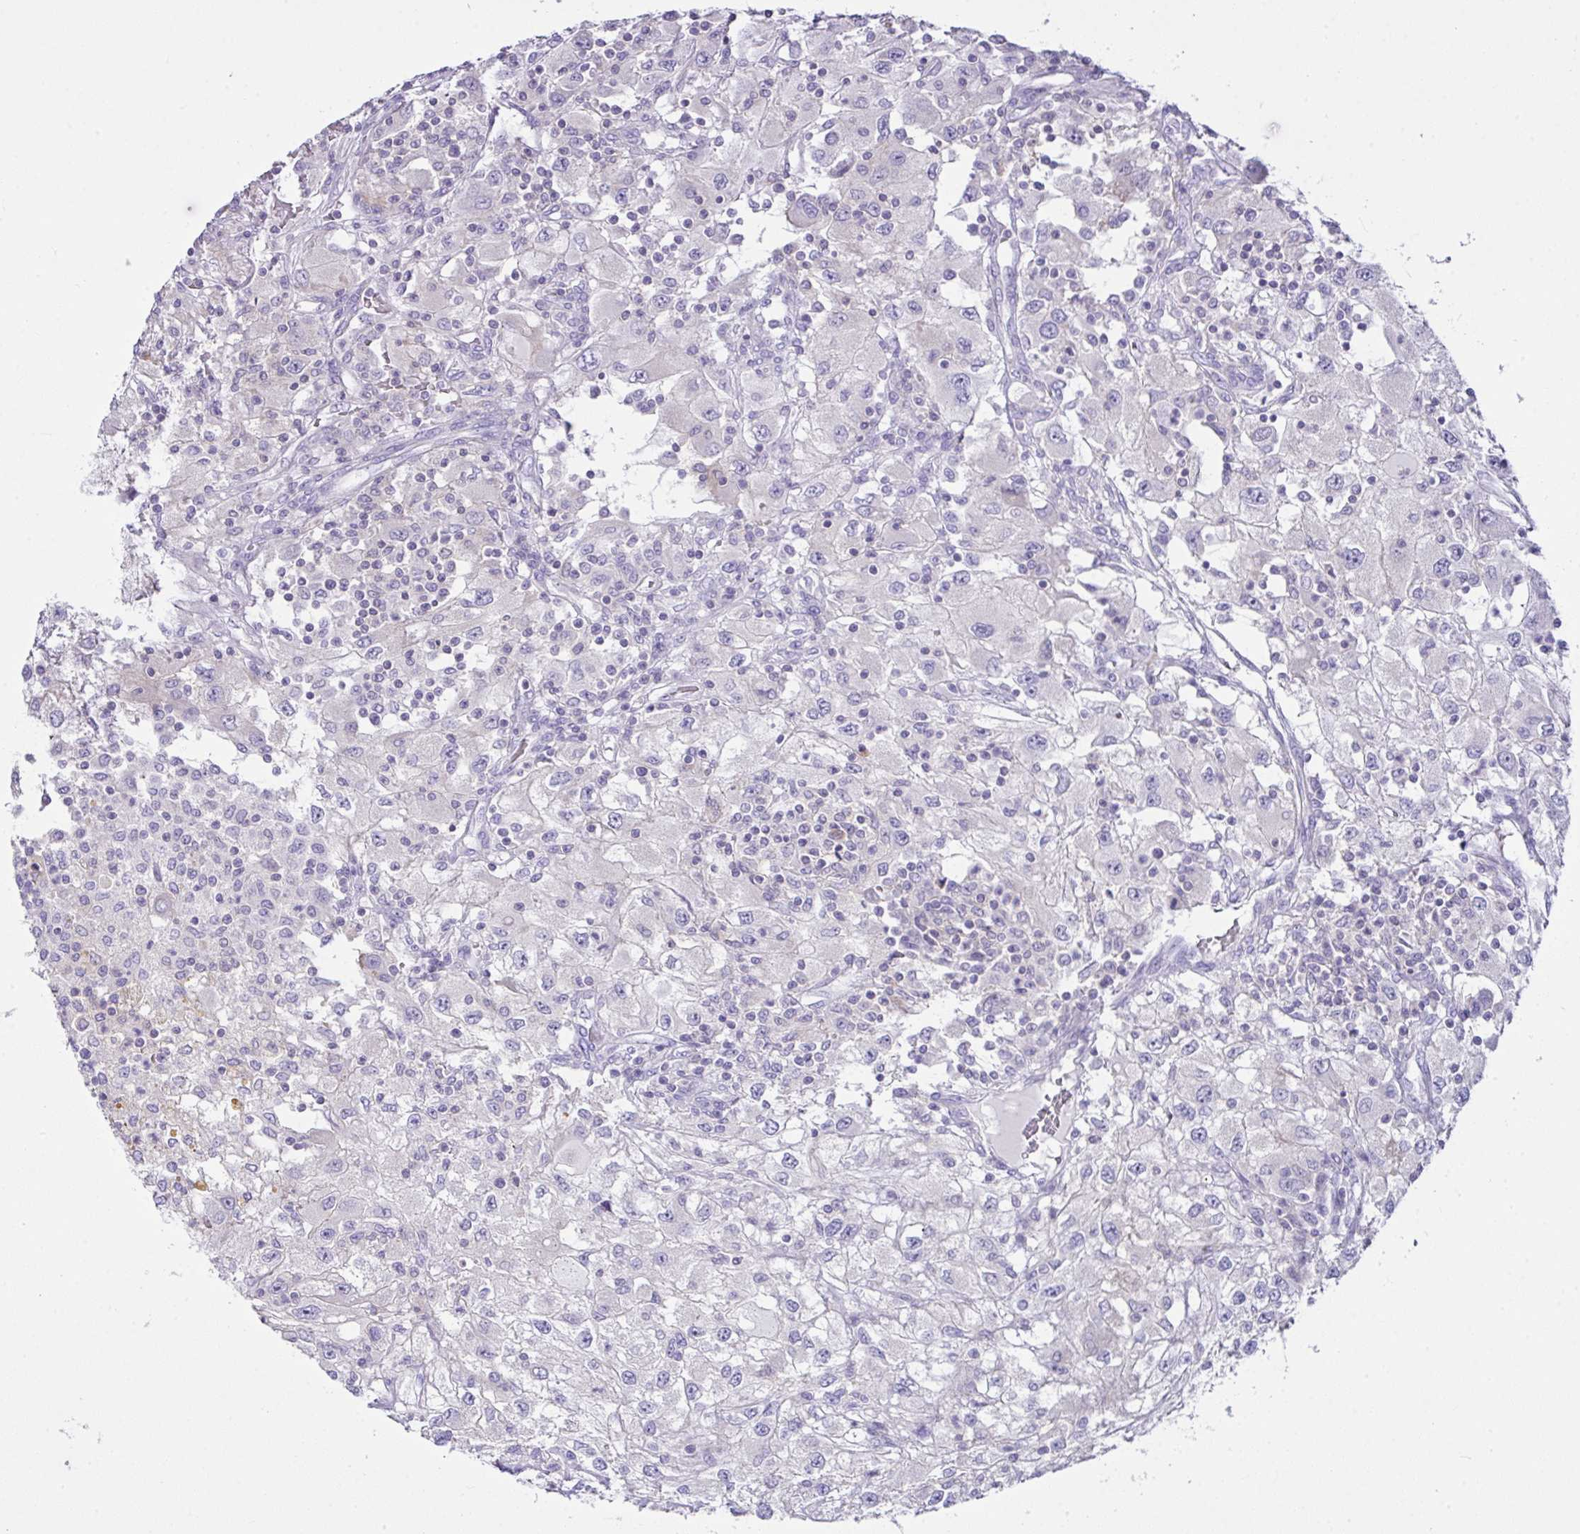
{"staining": {"intensity": "negative", "quantity": "none", "location": "none"}, "tissue": "renal cancer", "cell_type": "Tumor cells", "image_type": "cancer", "snomed": [{"axis": "morphology", "description": "Adenocarcinoma, NOS"}, {"axis": "topography", "description": "Kidney"}], "caption": "The immunohistochemistry (IHC) histopathology image has no significant positivity in tumor cells of renal cancer (adenocarcinoma) tissue.", "gene": "D2HGDH", "patient": {"sex": "female", "age": 67}}